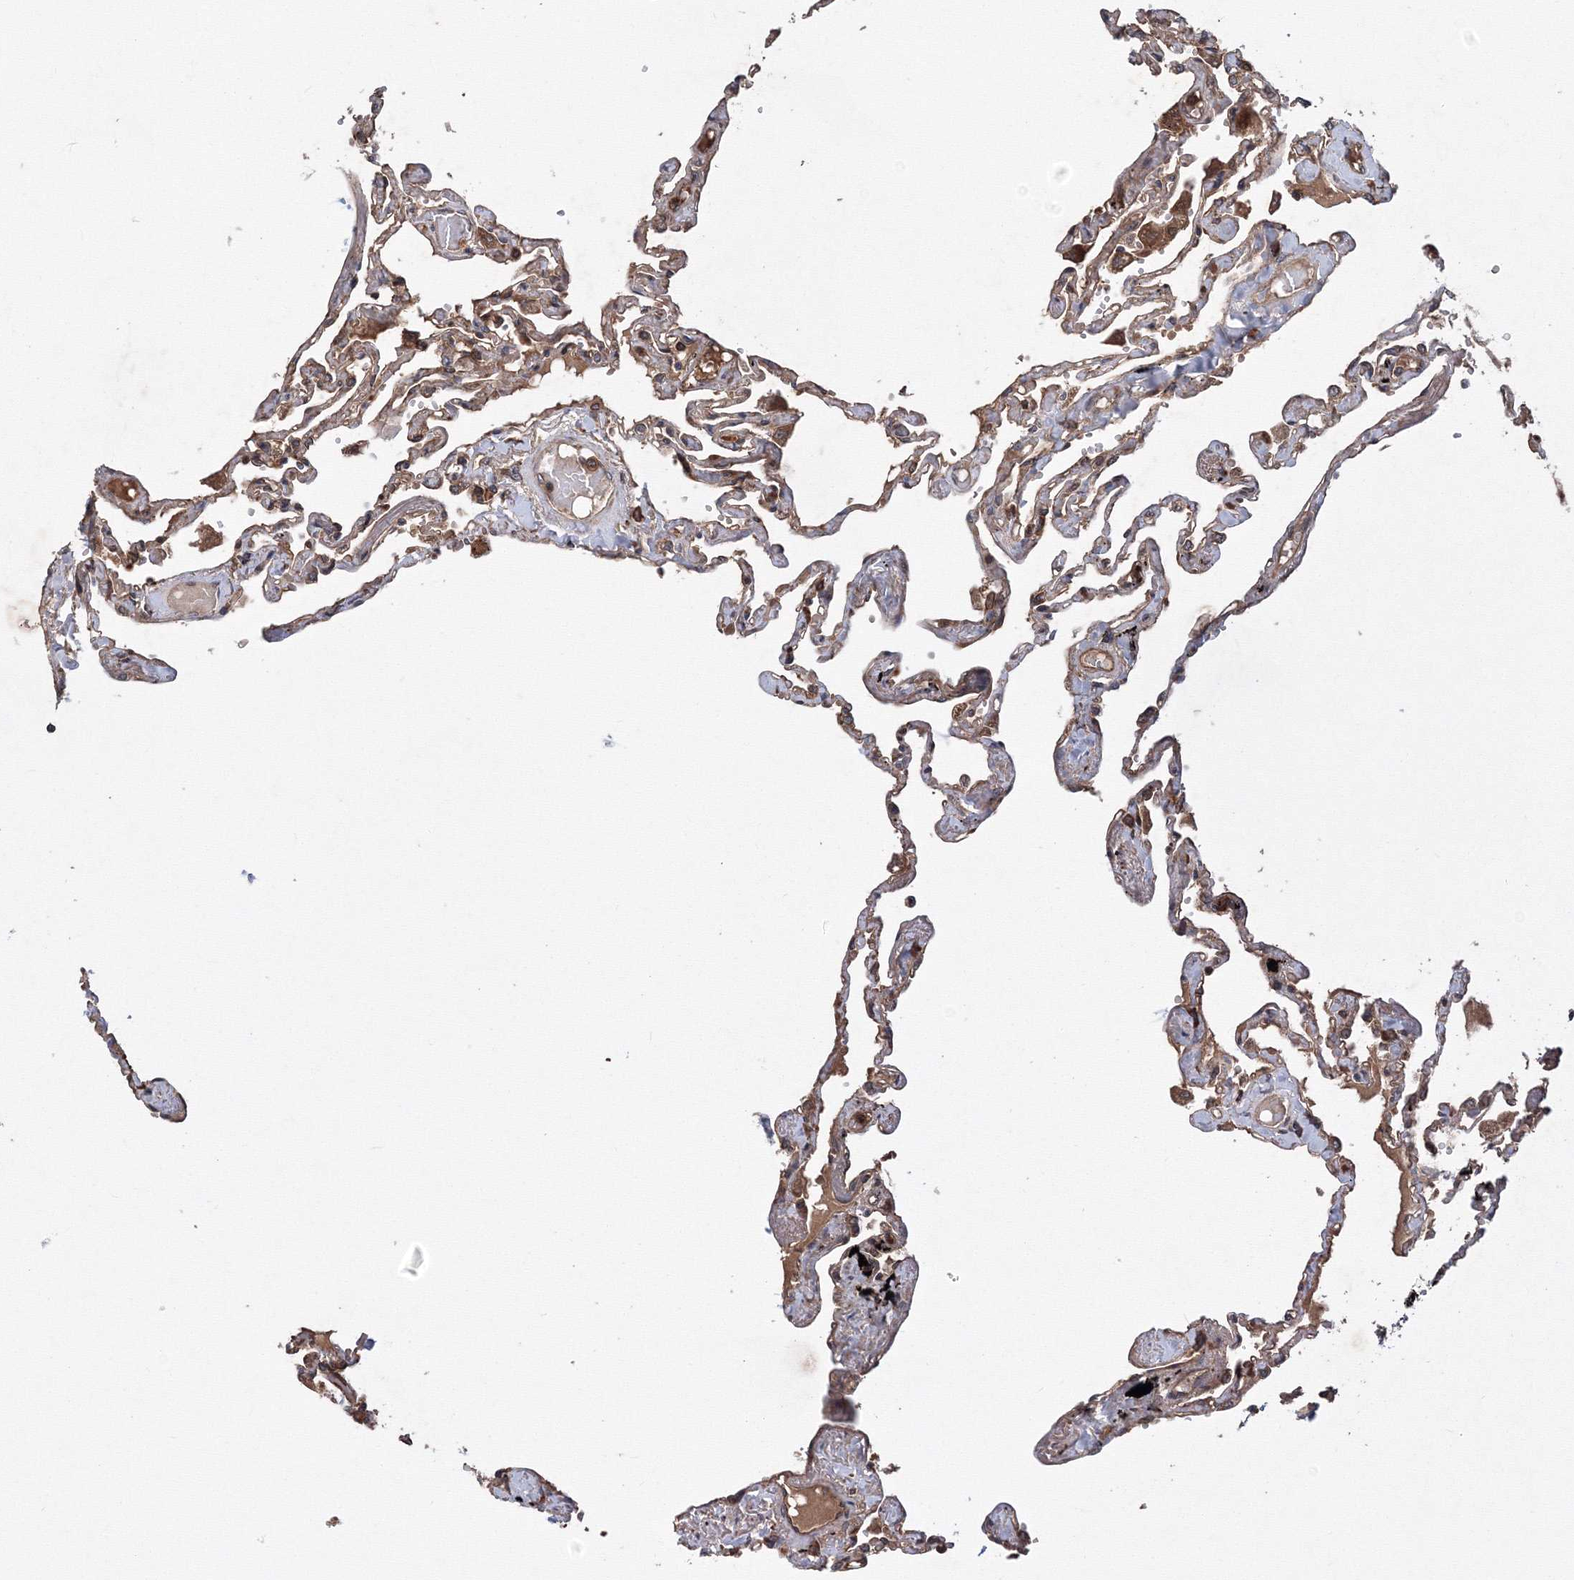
{"staining": {"intensity": "moderate", "quantity": ">75%", "location": "cytoplasmic/membranous"}, "tissue": "lung", "cell_type": "Alveolar cells", "image_type": "normal", "snomed": [{"axis": "morphology", "description": "Normal tissue, NOS"}, {"axis": "topography", "description": "Lung"}], "caption": "Moderate cytoplasmic/membranous positivity is appreciated in approximately >75% of alveolar cells in benign lung. (DAB = brown stain, brightfield microscopy at high magnification).", "gene": "ATG3", "patient": {"sex": "female", "age": 67}}